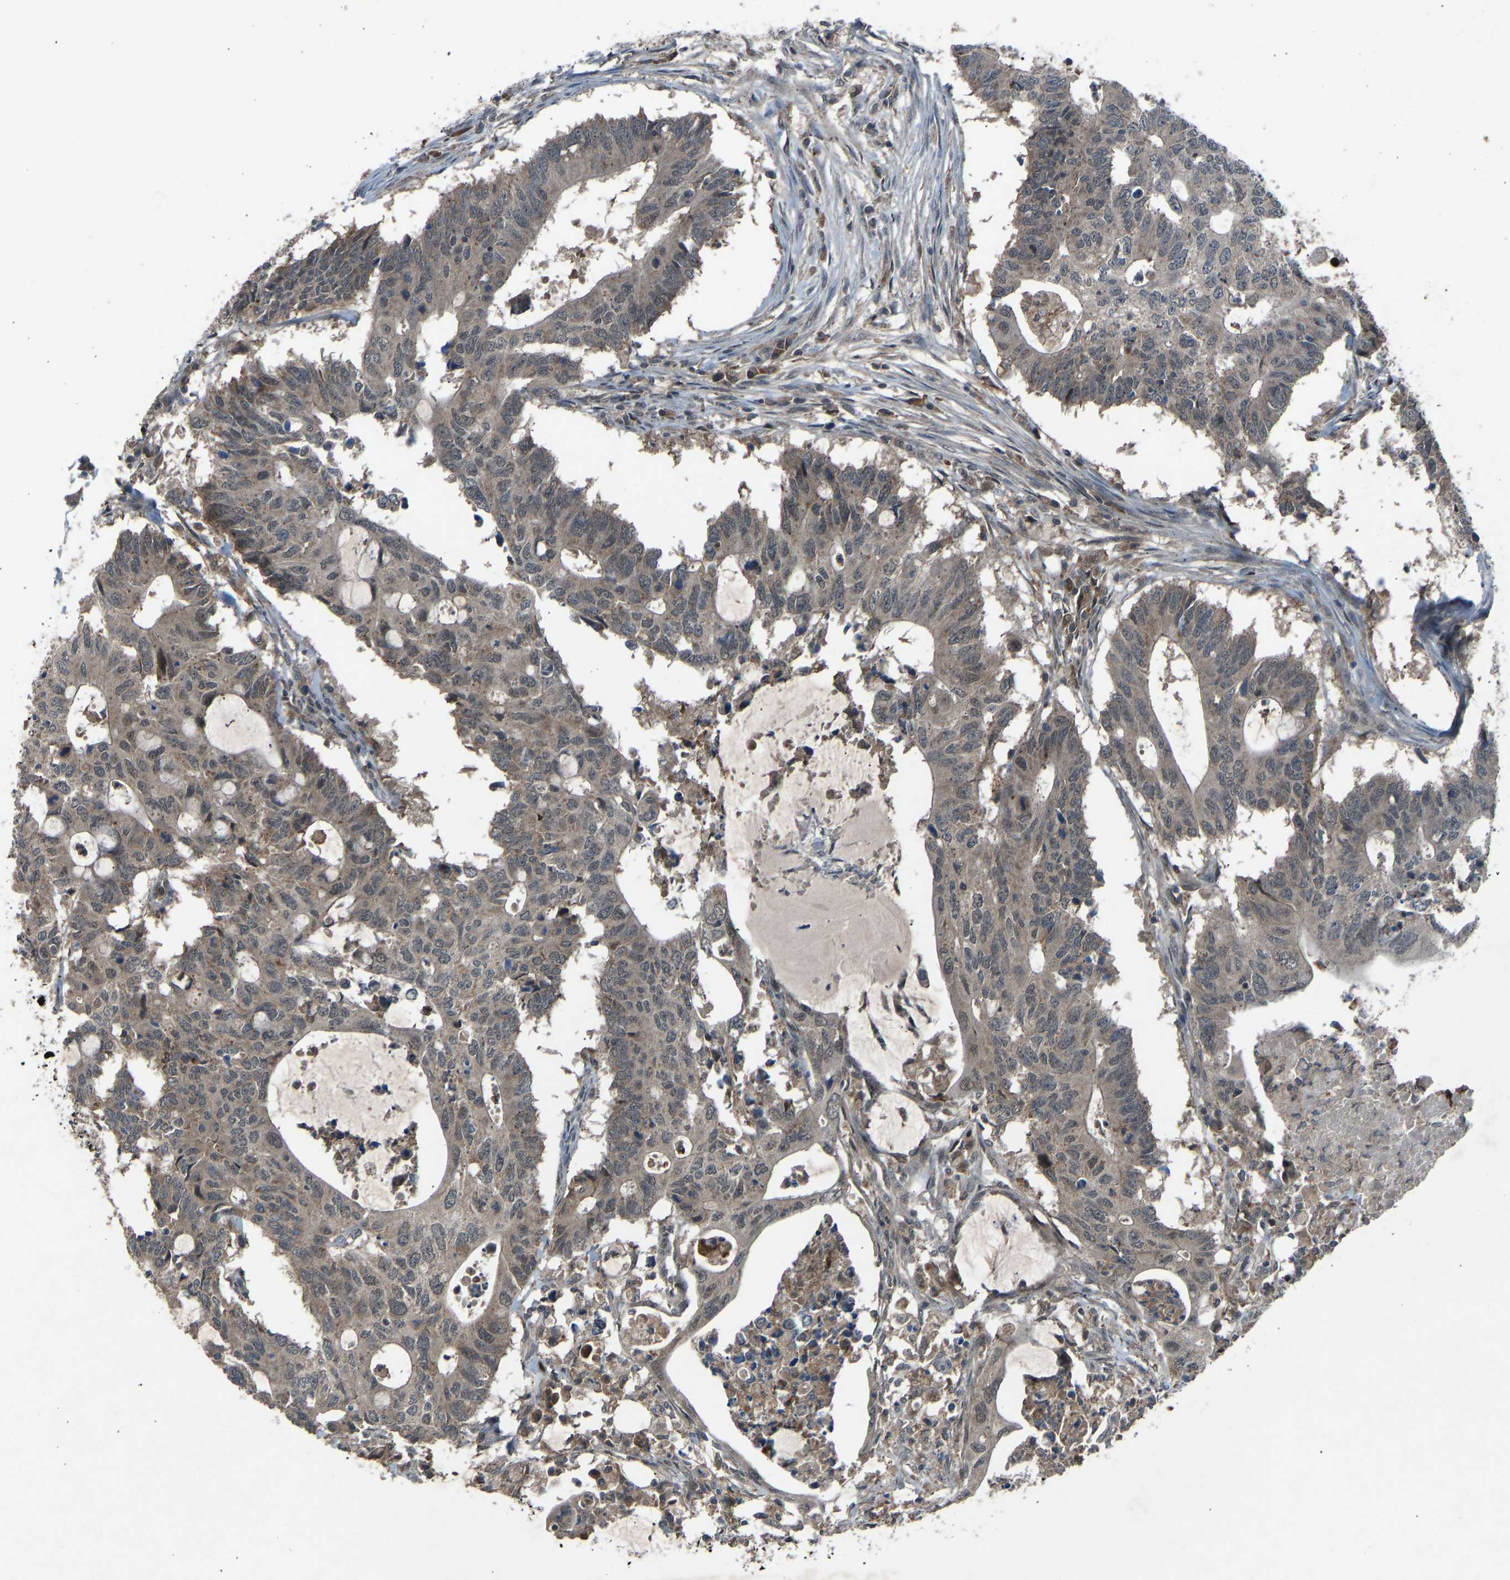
{"staining": {"intensity": "weak", "quantity": ">75%", "location": "cytoplasmic/membranous"}, "tissue": "colorectal cancer", "cell_type": "Tumor cells", "image_type": "cancer", "snomed": [{"axis": "morphology", "description": "Adenocarcinoma, NOS"}, {"axis": "topography", "description": "Colon"}], "caption": "Adenocarcinoma (colorectal) was stained to show a protein in brown. There is low levels of weak cytoplasmic/membranous expression in about >75% of tumor cells.", "gene": "SLC43A1", "patient": {"sex": "male", "age": 71}}